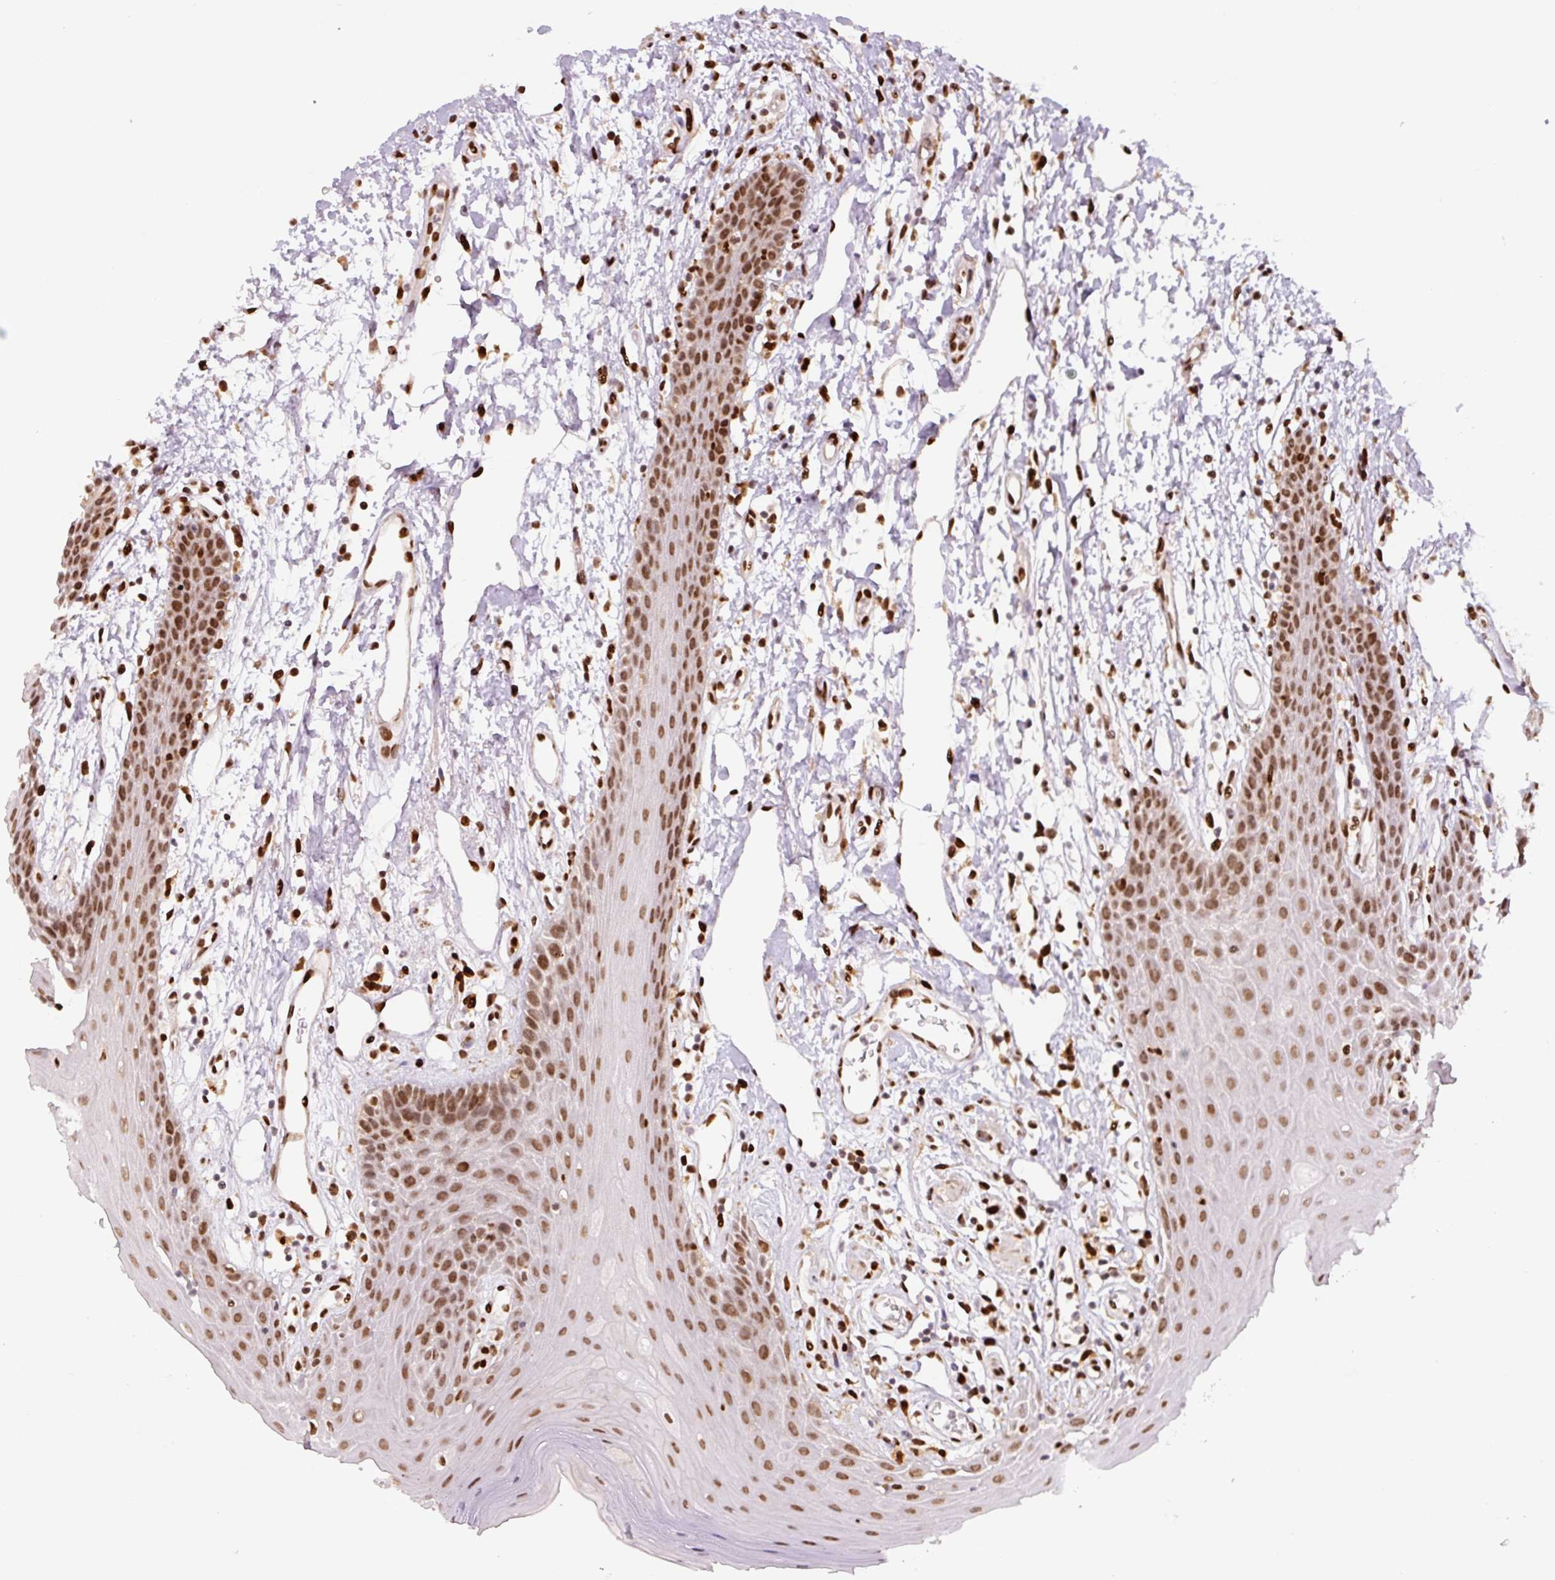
{"staining": {"intensity": "moderate", "quantity": ">75%", "location": "nuclear"}, "tissue": "oral mucosa", "cell_type": "Squamous epithelial cells", "image_type": "normal", "snomed": [{"axis": "morphology", "description": "Normal tissue, NOS"}, {"axis": "topography", "description": "Oral tissue"}, {"axis": "topography", "description": "Tounge, NOS"}], "caption": "Immunohistochemical staining of benign human oral mucosa exhibits moderate nuclear protein expression in about >75% of squamous epithelial cells.", "gene": "PYDC2", "patient": {"sex": "female", "age": 59}}